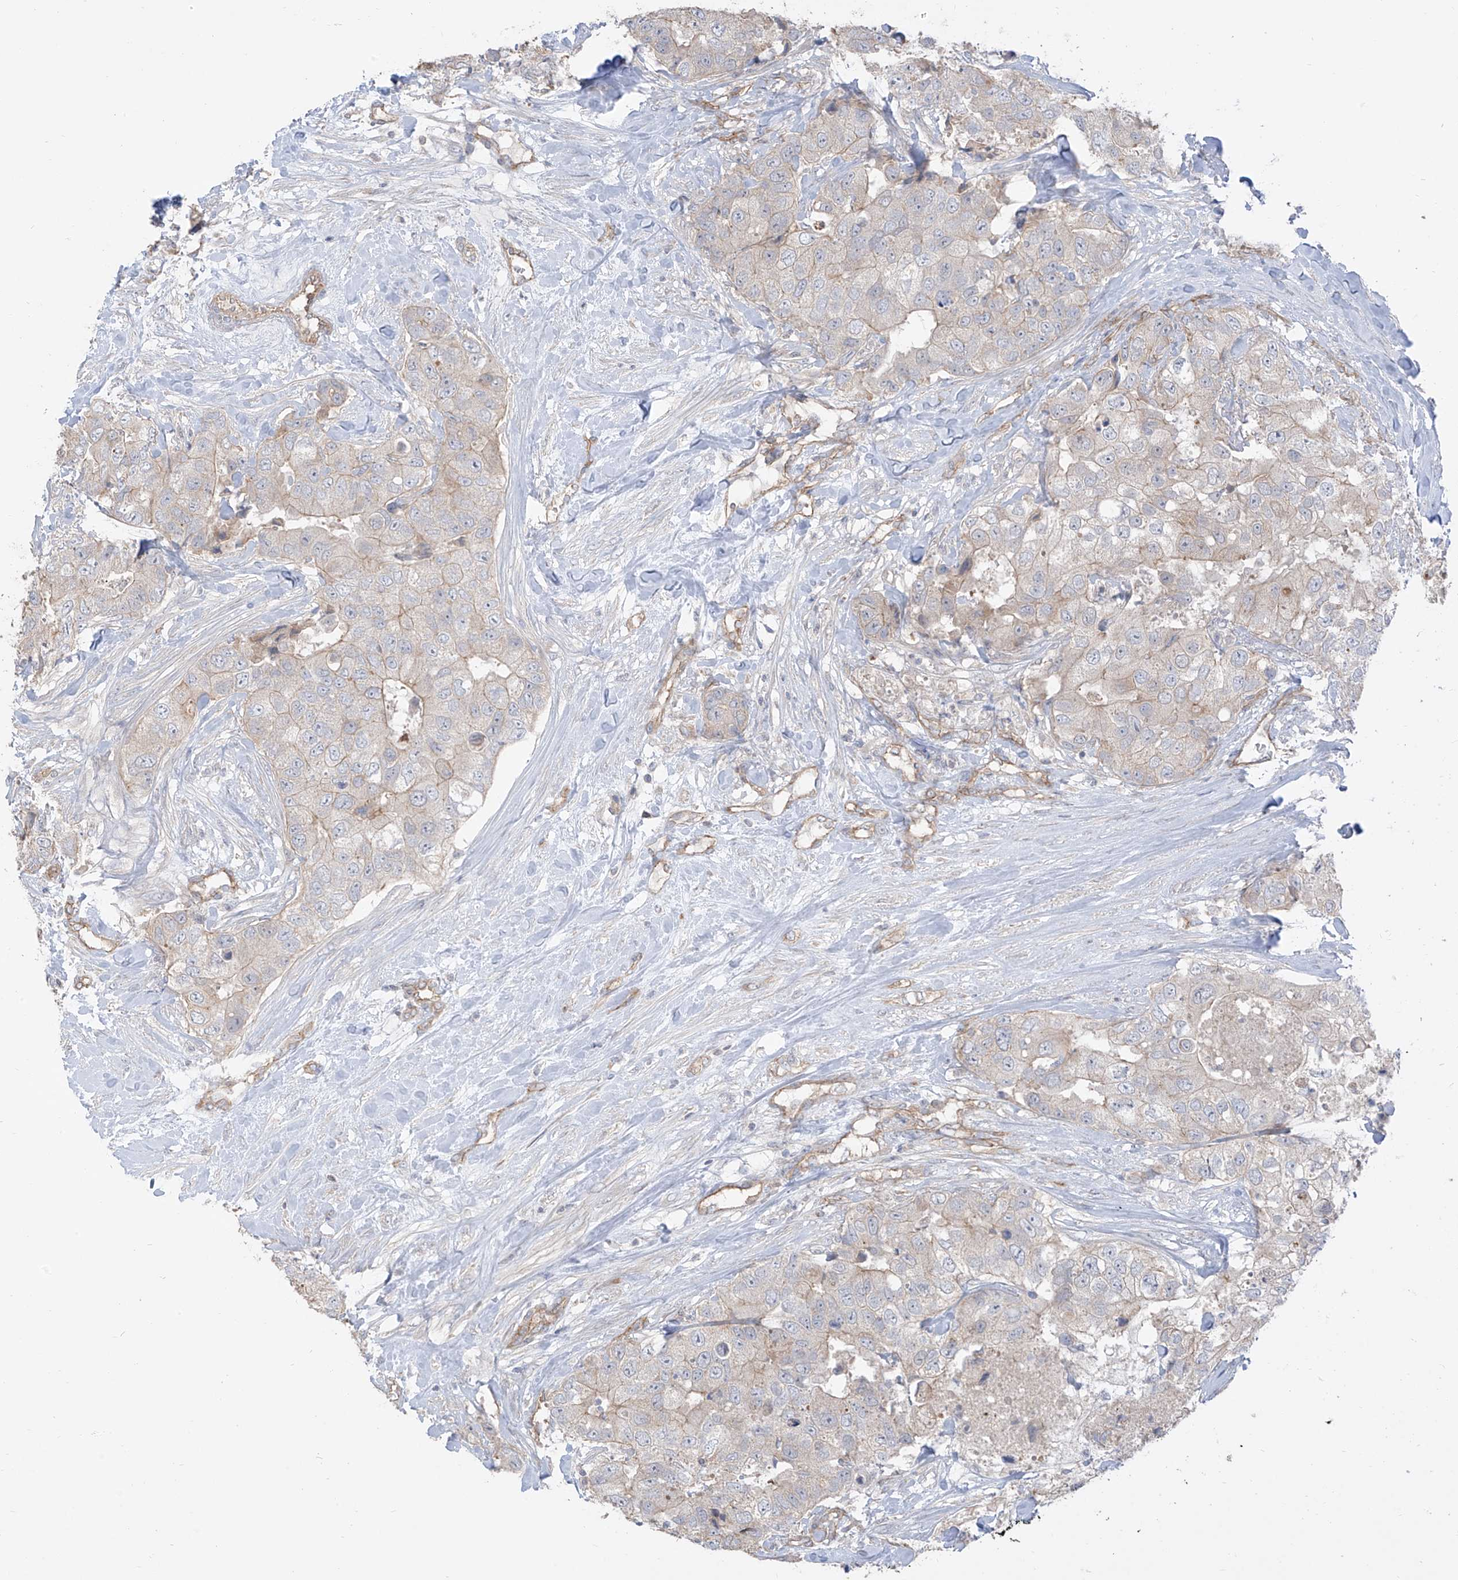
{"staining": {"intensity": "weak", "quantity": "<25%", "location": "cytoplasmic/membranous"}, "tissue": "breast cancer", "cell_type": "Tumor cells", "image_type": "cancer", "snomed": [{"axis": "morphology", "description": "Duct carcinoma"}, {"axis": "topography", "description": "Breast"}], "caption": "Immunohistochemistry of human breast infiltrating ductal carcinoma reveals no staining in tumor cells. (DAB (3,3'-diaminobenzidine) IHC visualized using brightfield microscopy, high magnification).", "gene": "EPHX4", "patient": {"sex": "female", "age": 62}}